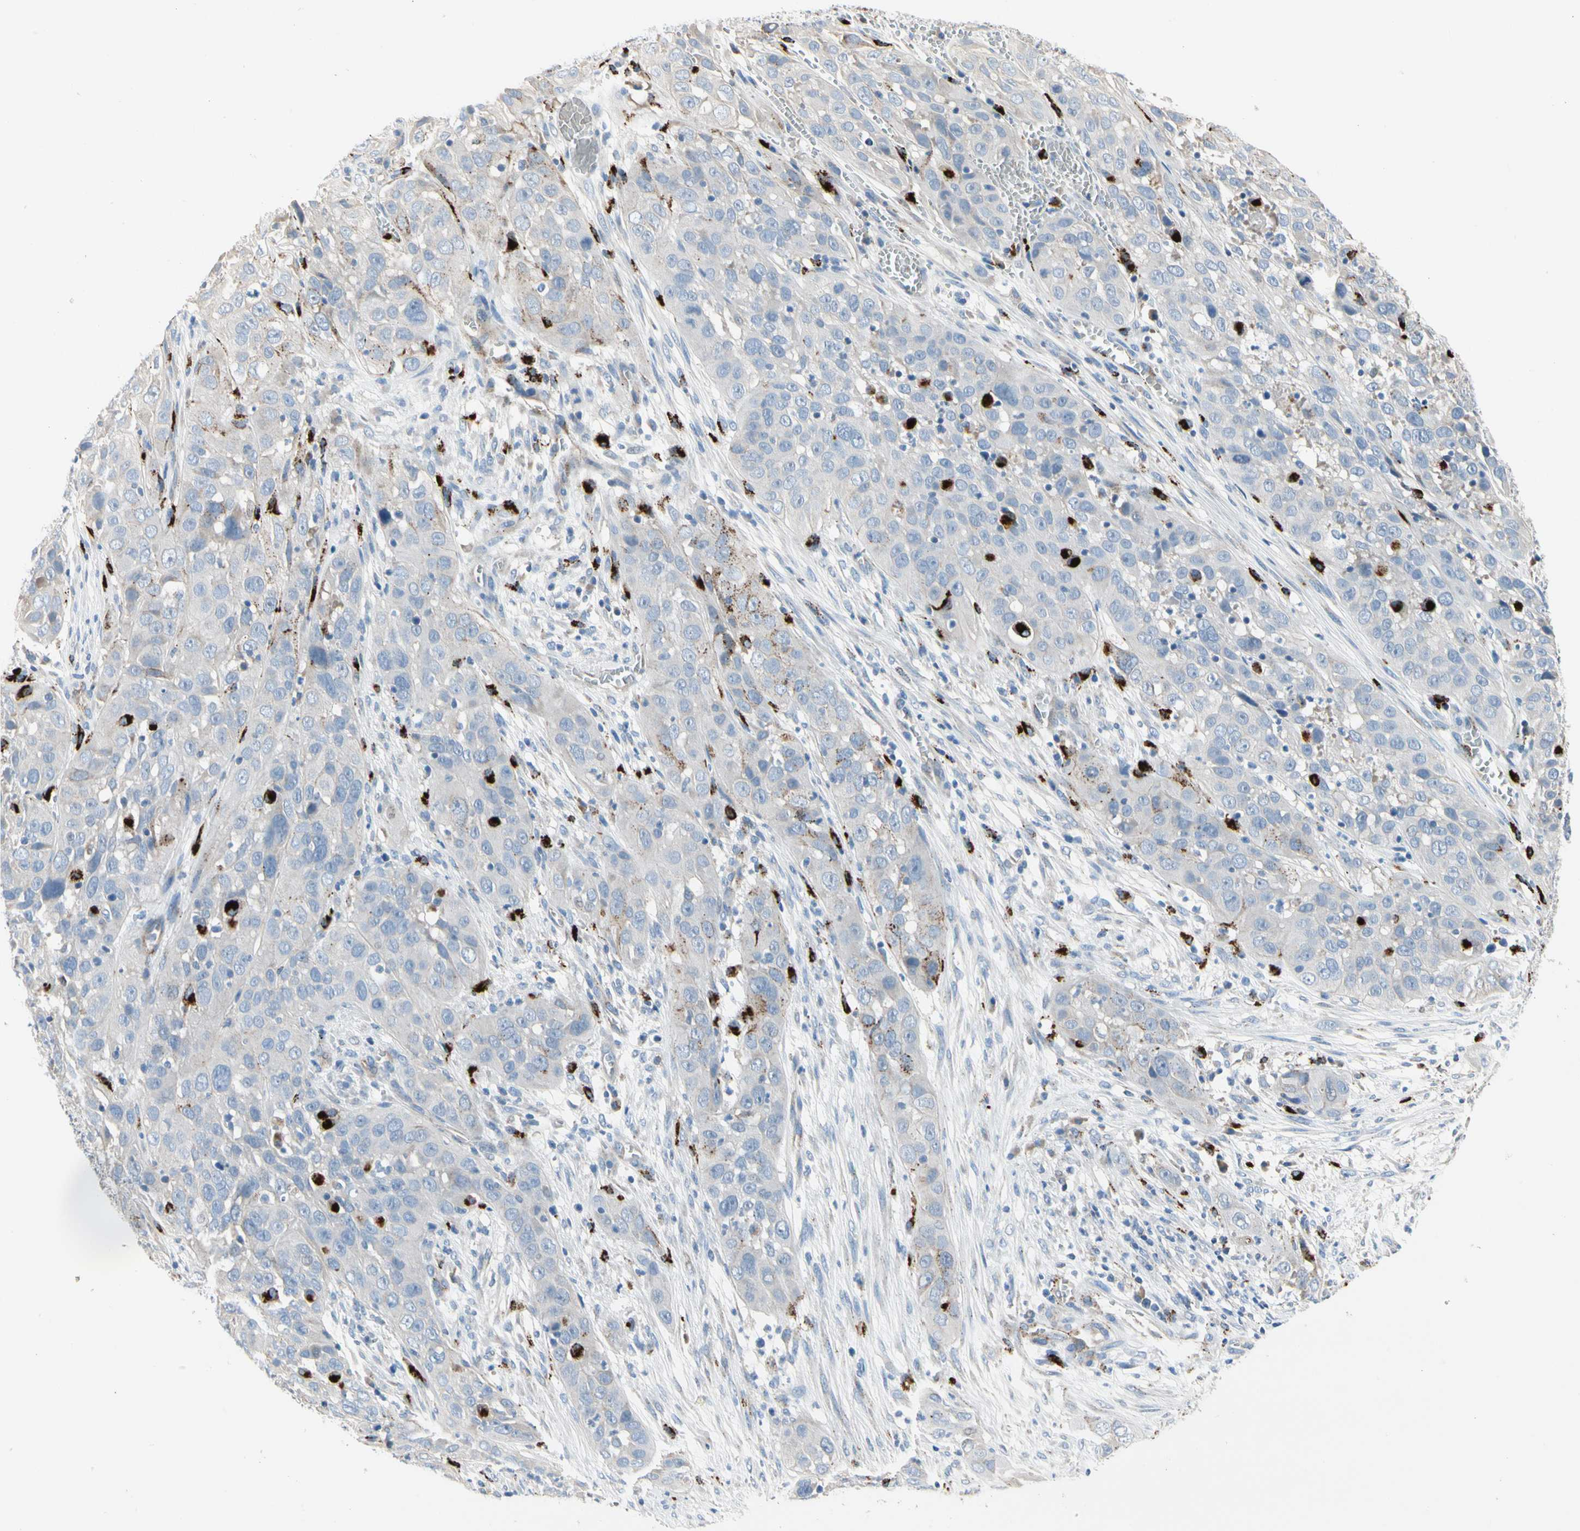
{"staining": {"intensity": "moderate", "quantity": "<25%", "location": "cytoplasmic/membranous"}, "tissue": "cervical cancer", "cell_type": "Tumor cells", "image_type": "cancer", "snomed": [{"axis": "morphology", "description": "Squamous cell carcinoma, NOS"}, {"axis": "topography", "description": "Cervix"}], "caption": "There is low levels of moderate cytoplasmic/membranous expression in tumor cells of cervical squamous cell carcinoma, as demonstrated by immunohistochemical staining (brown color).", "gene": "RETSAT", "patient": {"sex": "female", "age": 32}}